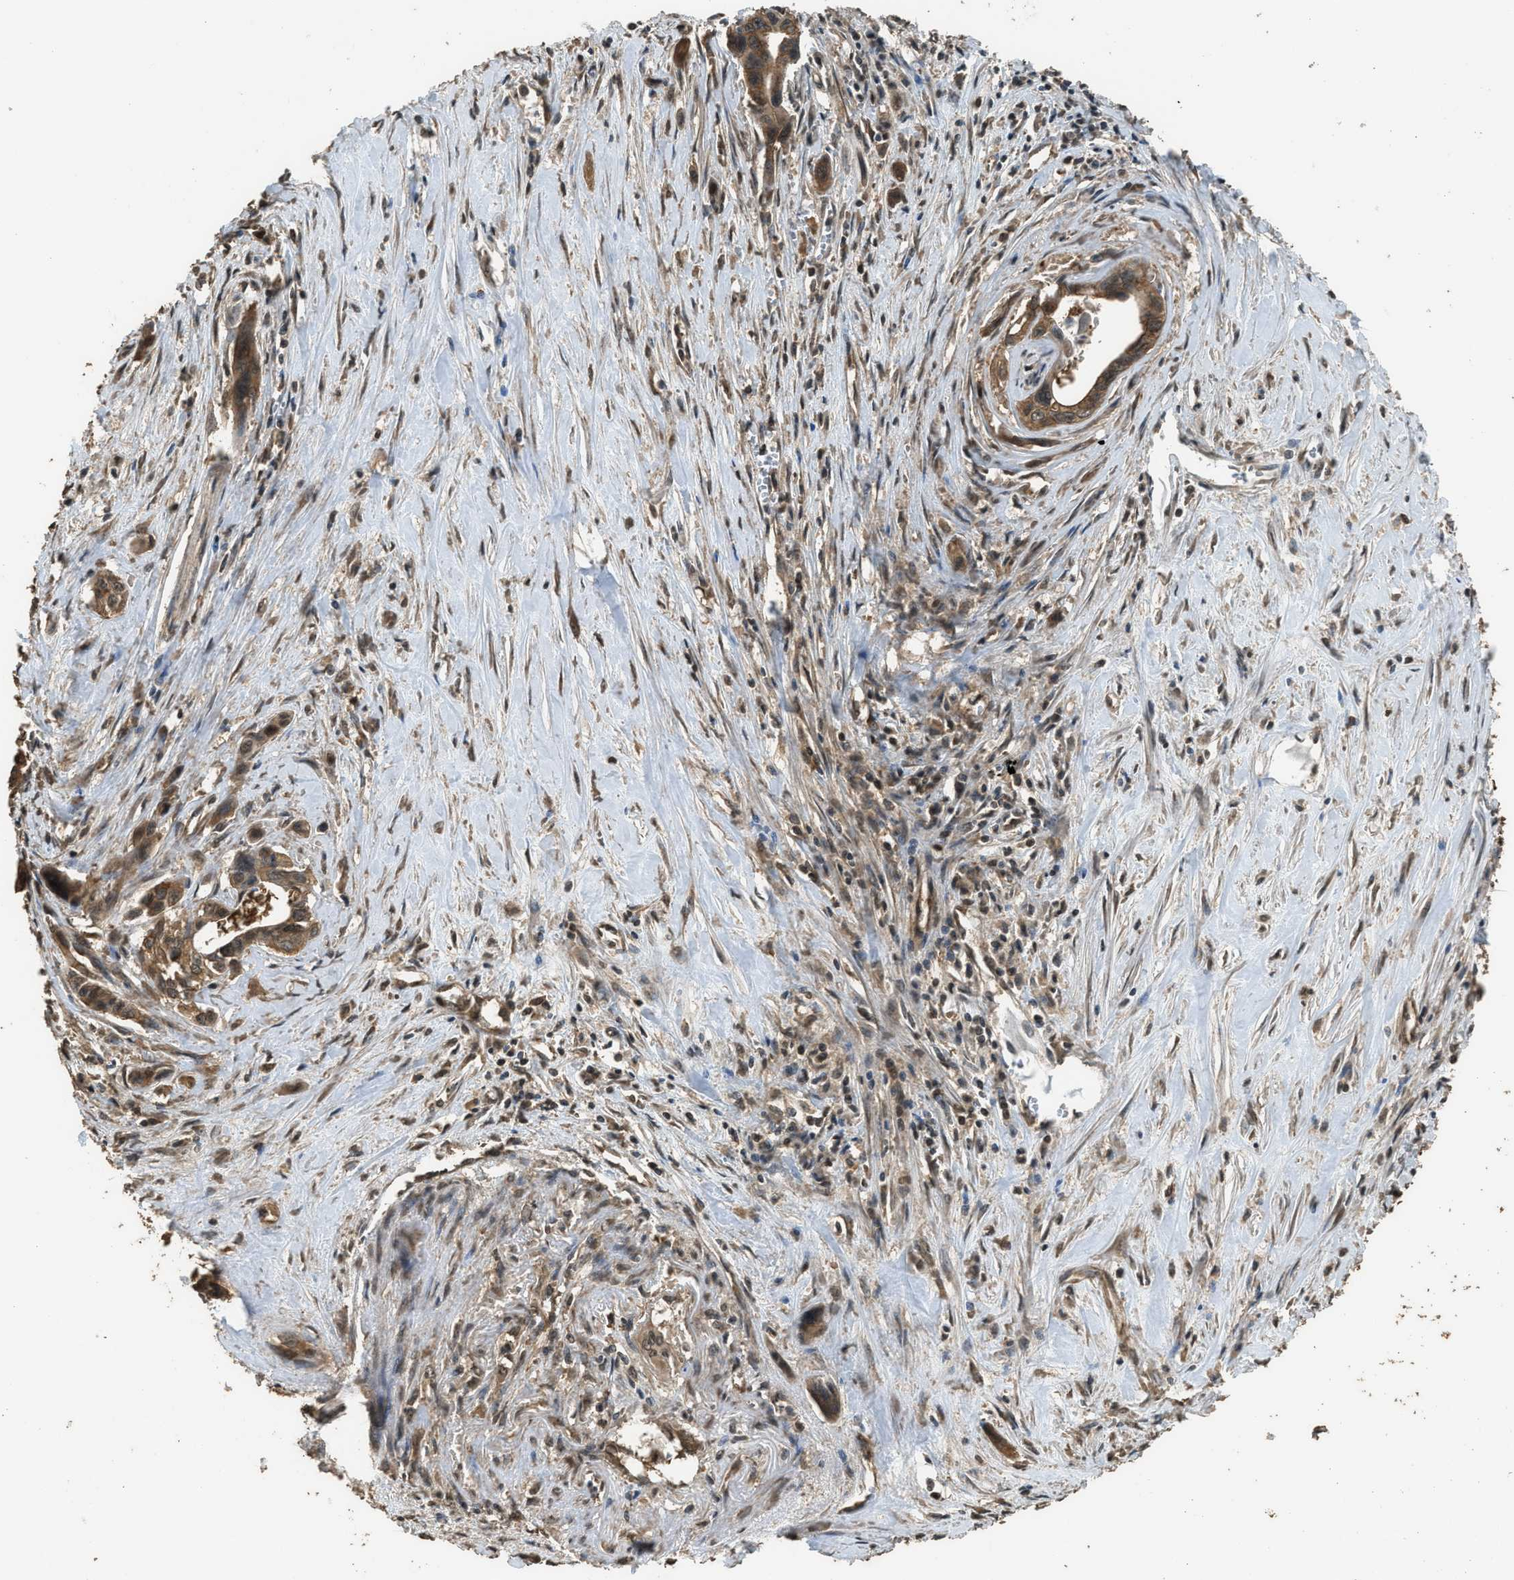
{"staining": {"intensity": "strong", "quantity": ">75%", "location": "cytoplasmic/membranous,nuclear"}, "tissue": "pancreatic cancer", "cell_type": "Tumor cells", "image_type": "cancer", "snomed": [{"axis": "morphology", "description": "Adenocarcinoma, NOS"}, {"axis": "topography", "description": "Pancreas"}], "caption": "Brown immunohistochemical staining in human adenocarcinoma (pancreatic) reveals strong cytoplasmic/membranous and nuclear expression in approximately >75% of tumor cells.", "gene": "MYBL2", "patient": {"sex": "male", "age": 73}}